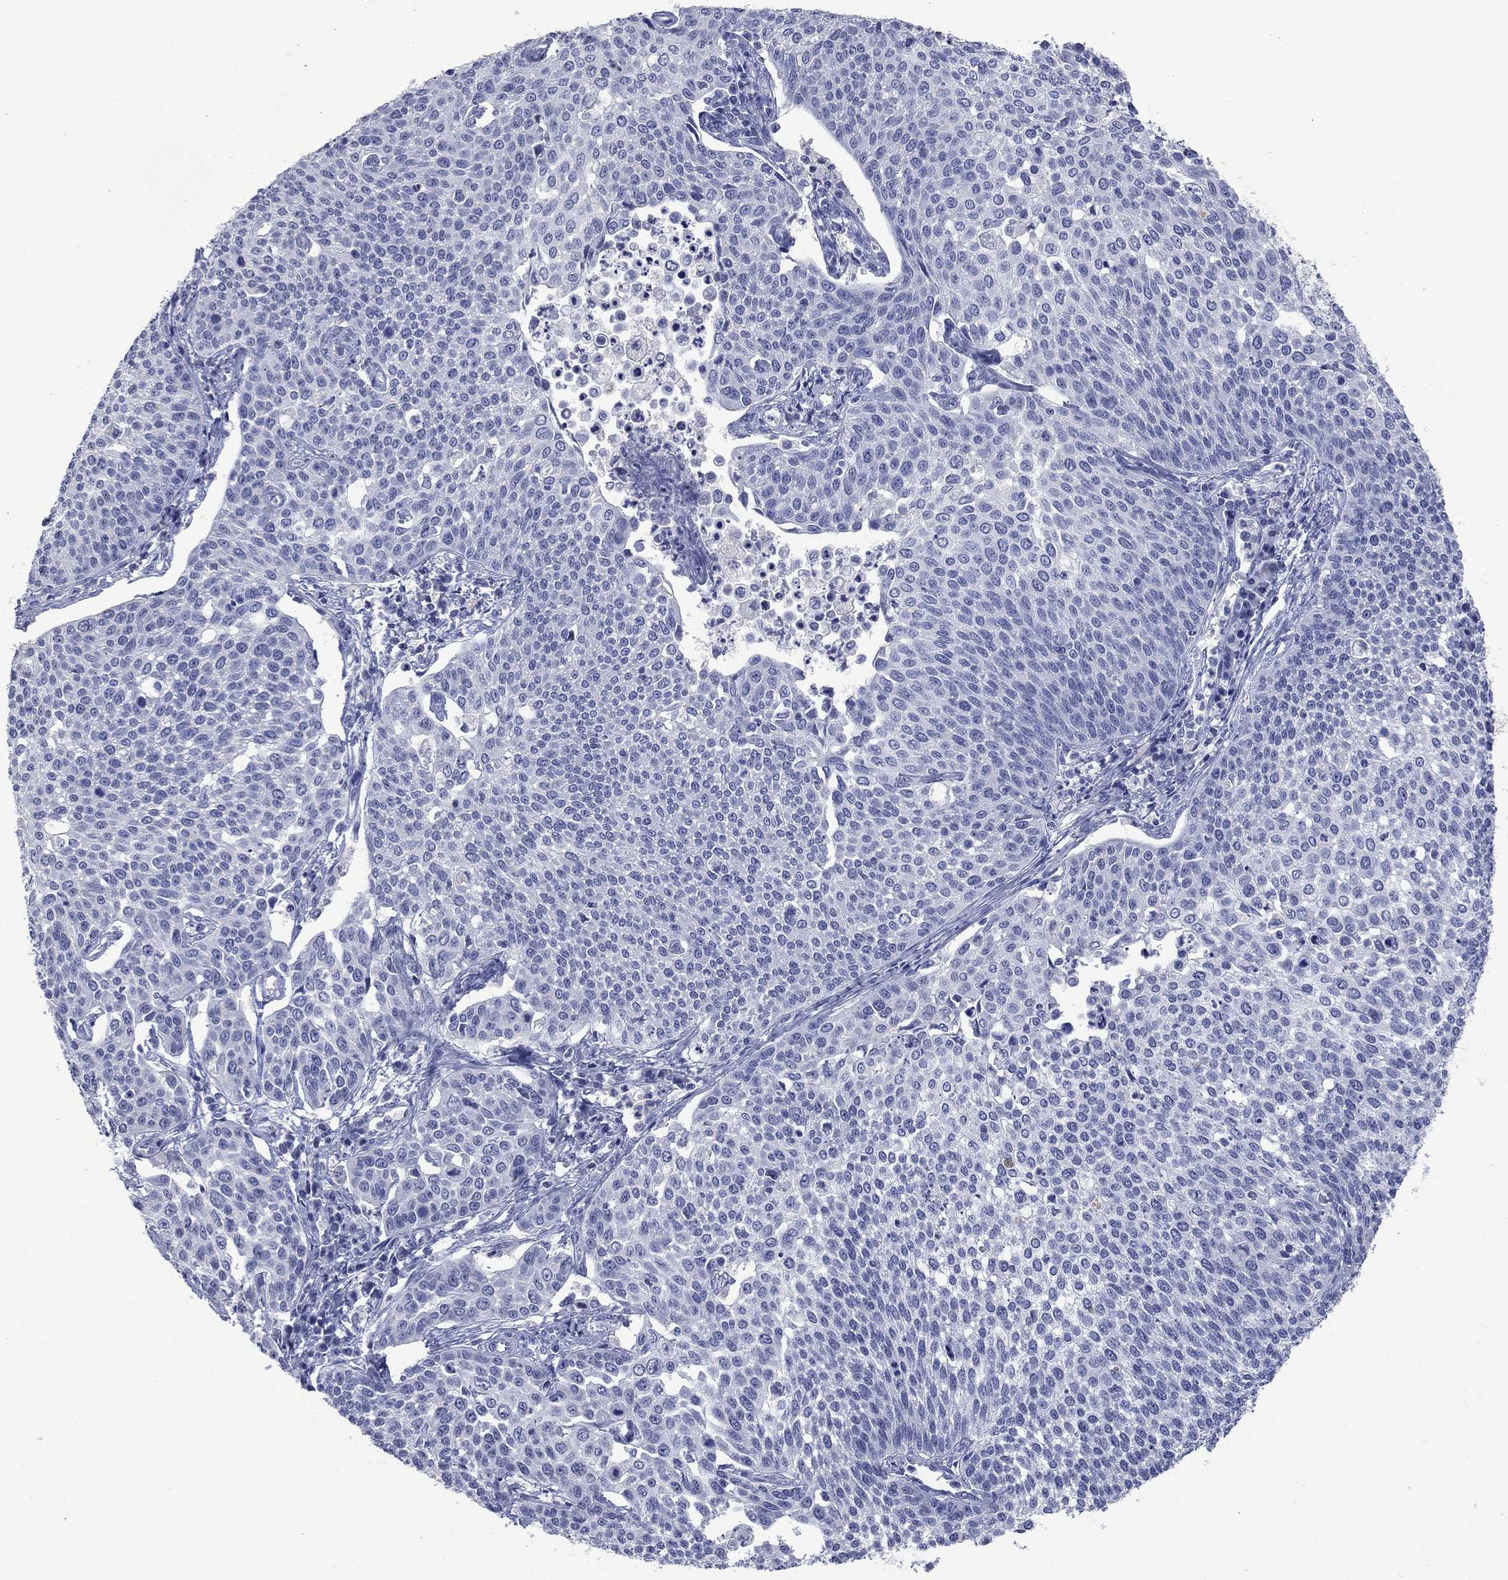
{"staining": {"intensity": "negative", "quantity": "none", "location": "none"}, "tissue": "cervical cancer", "cell_type": "Tumor cells", "image_type": "cancer", "snomed": [{"axis": "morphology", "description": "Squamous cell carcinoma, NOS"}, {"axis": "topography", "description": "Cervix"}], "caption": "The histopathology image displays no significant staining in tumor cells of cervical cancer. (IHC, brightfield microscopy, high magnification).", "gene": "ATP6V1G2", "patient": {"sex": "female", "age": 34}}